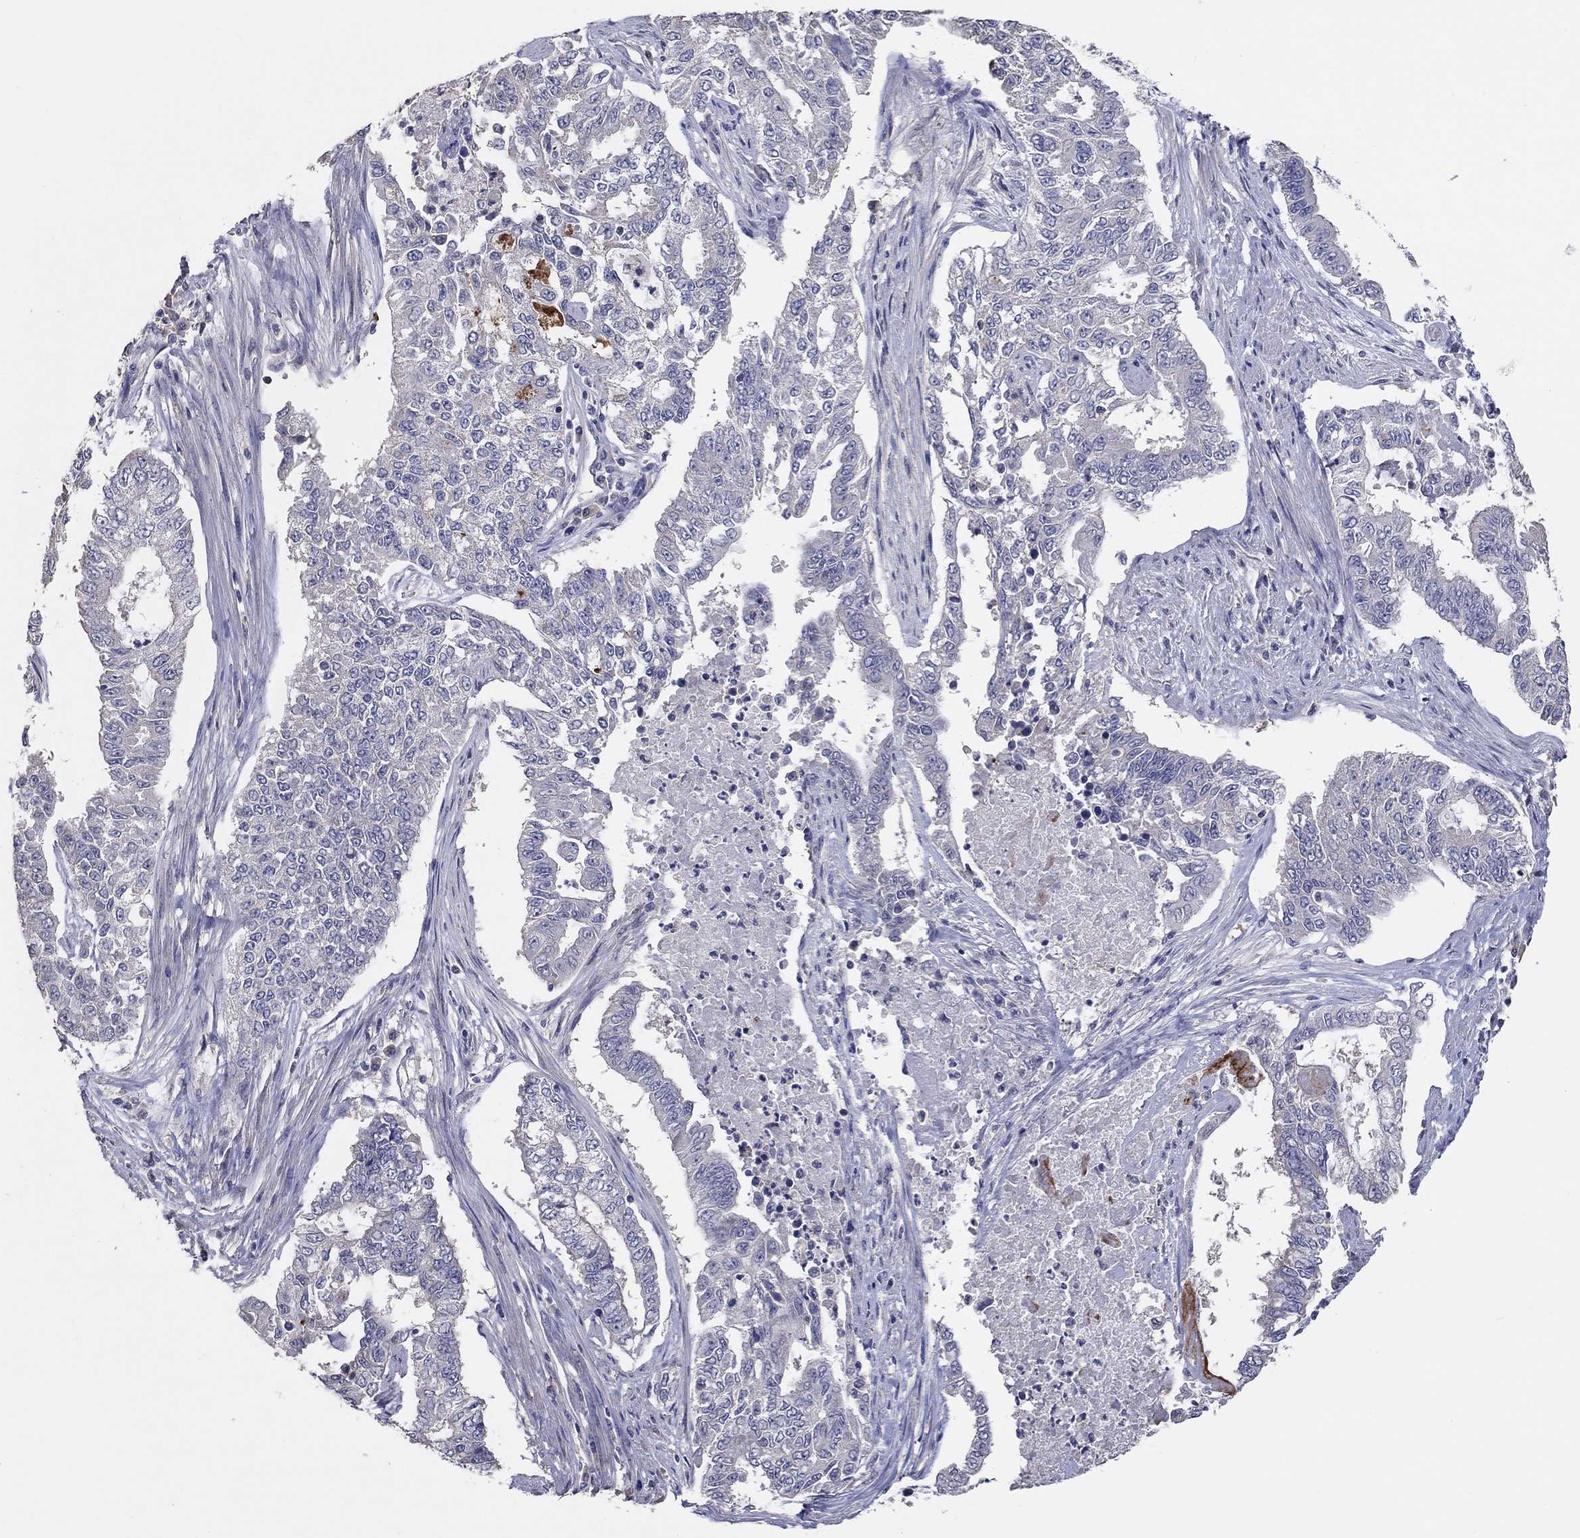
{"staining": {"intensity": "negative", "quantity": "none", "location": "none"}, "tissue": "endometrial cancer", "cell_type": "Tumor cells", "image_type": "cancer", "snomed": [{"axis": "morphology", "description": "Adenocarcinoma, NOS"}, {"axis": "topography", "description": "Uterus"}], "caption": "Adenocarcinoma (endometrial) was stained to show a protein in brown. There is no significant positivity in tumor cells.", "gene": "DOCK3", "patient": {"sex": "female", "age": 59}}